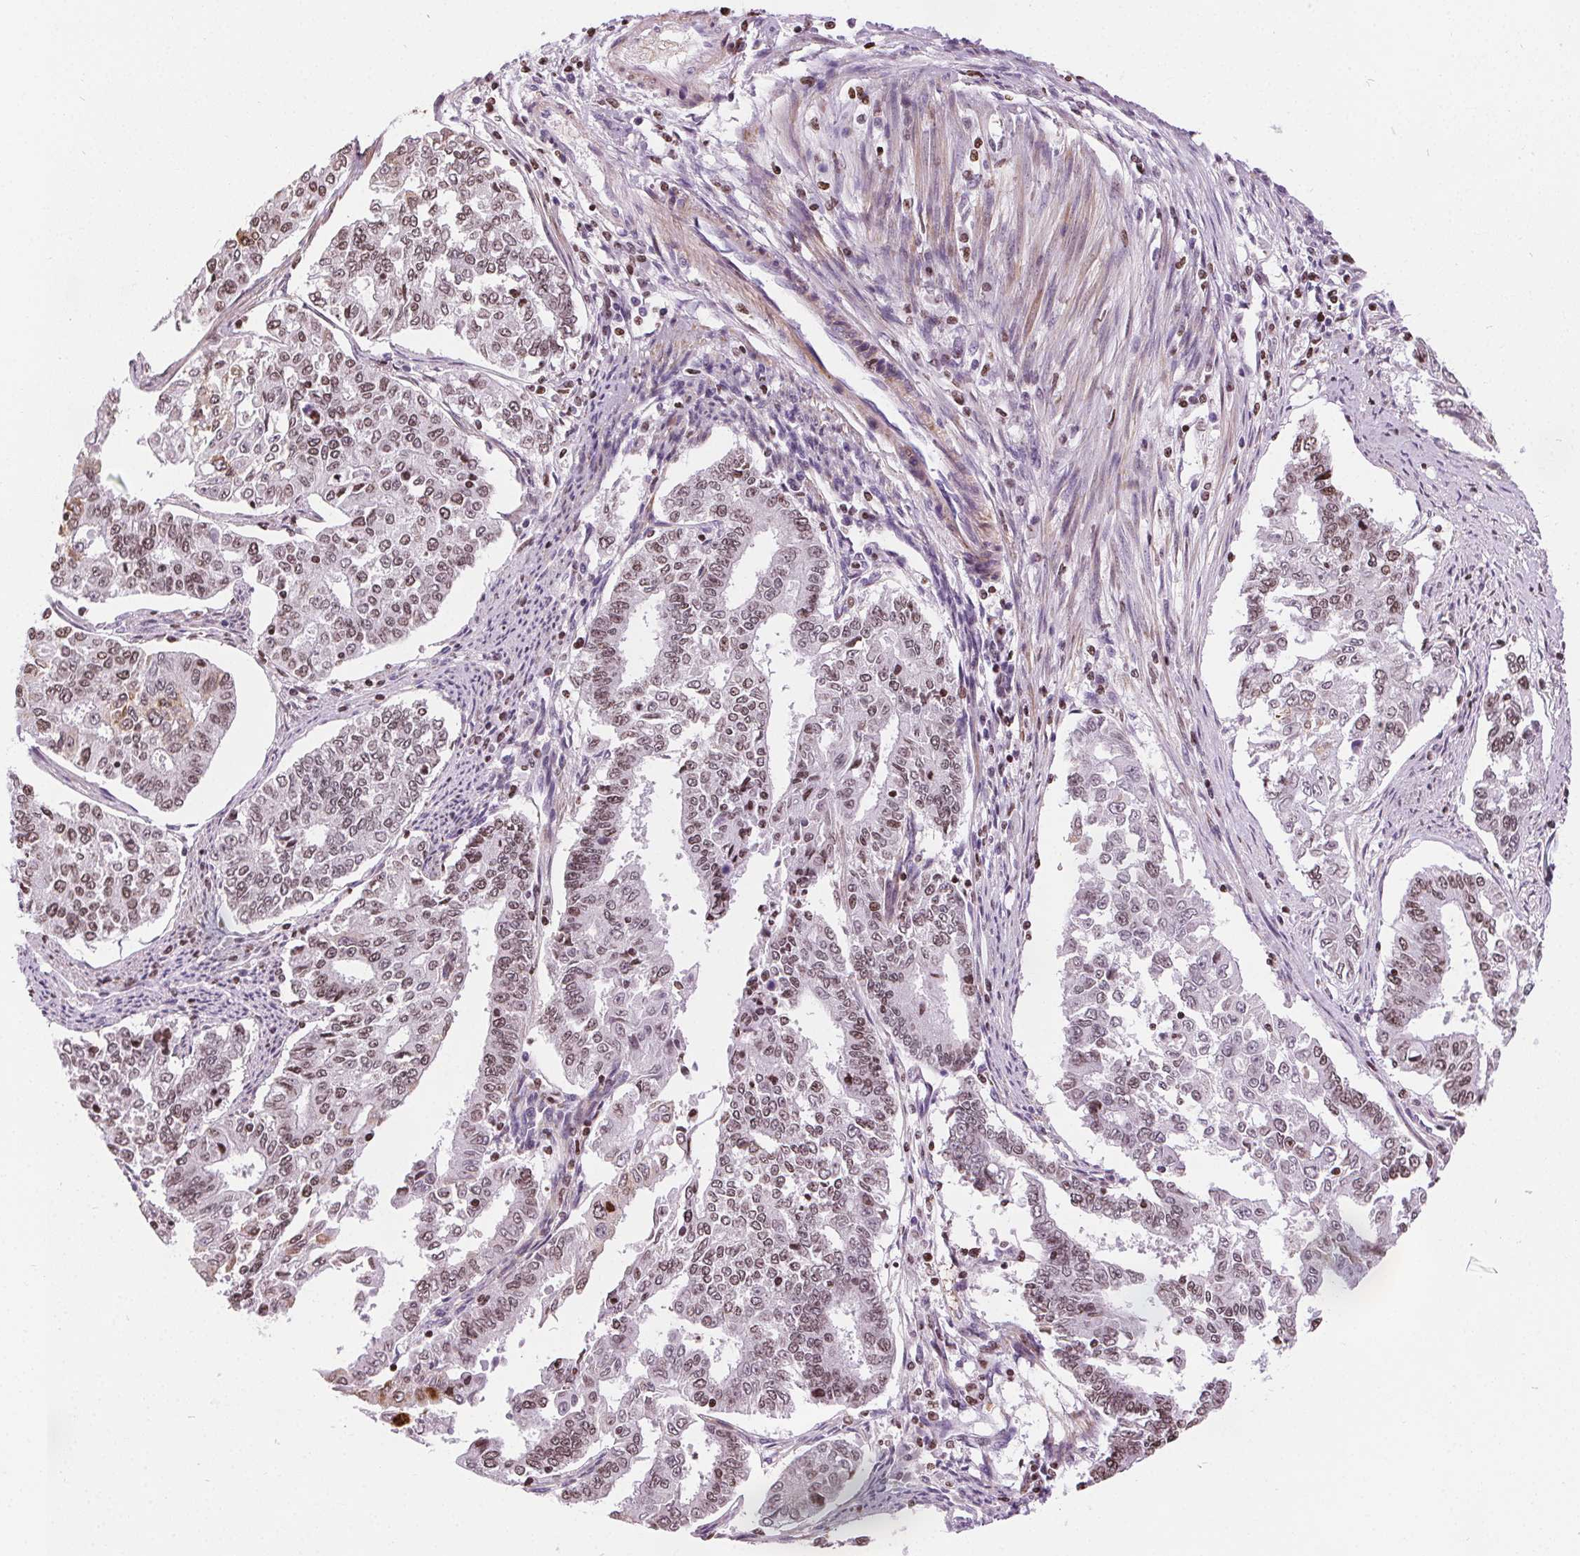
{"staining": {"intensity": "moderate", "quantity": ">75%", "location": "nuclear"}, "tissue": "endometrial cancer", "cell_type": "Tumor cells", "image_type": "cancer", "snomed": [{"axis": "morphology", "description": "Adenocarcinoma, NOS"}, {"axis": "topography", "description": "Uterus"}], "caption": "Endometrial adenocarcinoma tissue exhibits moderate nuclear expression in approximately >75% of tumor cells, visualized by immunohistochemistry.", "gene": "ISLR2", "patient": {"sex": "female", "age": 59}}